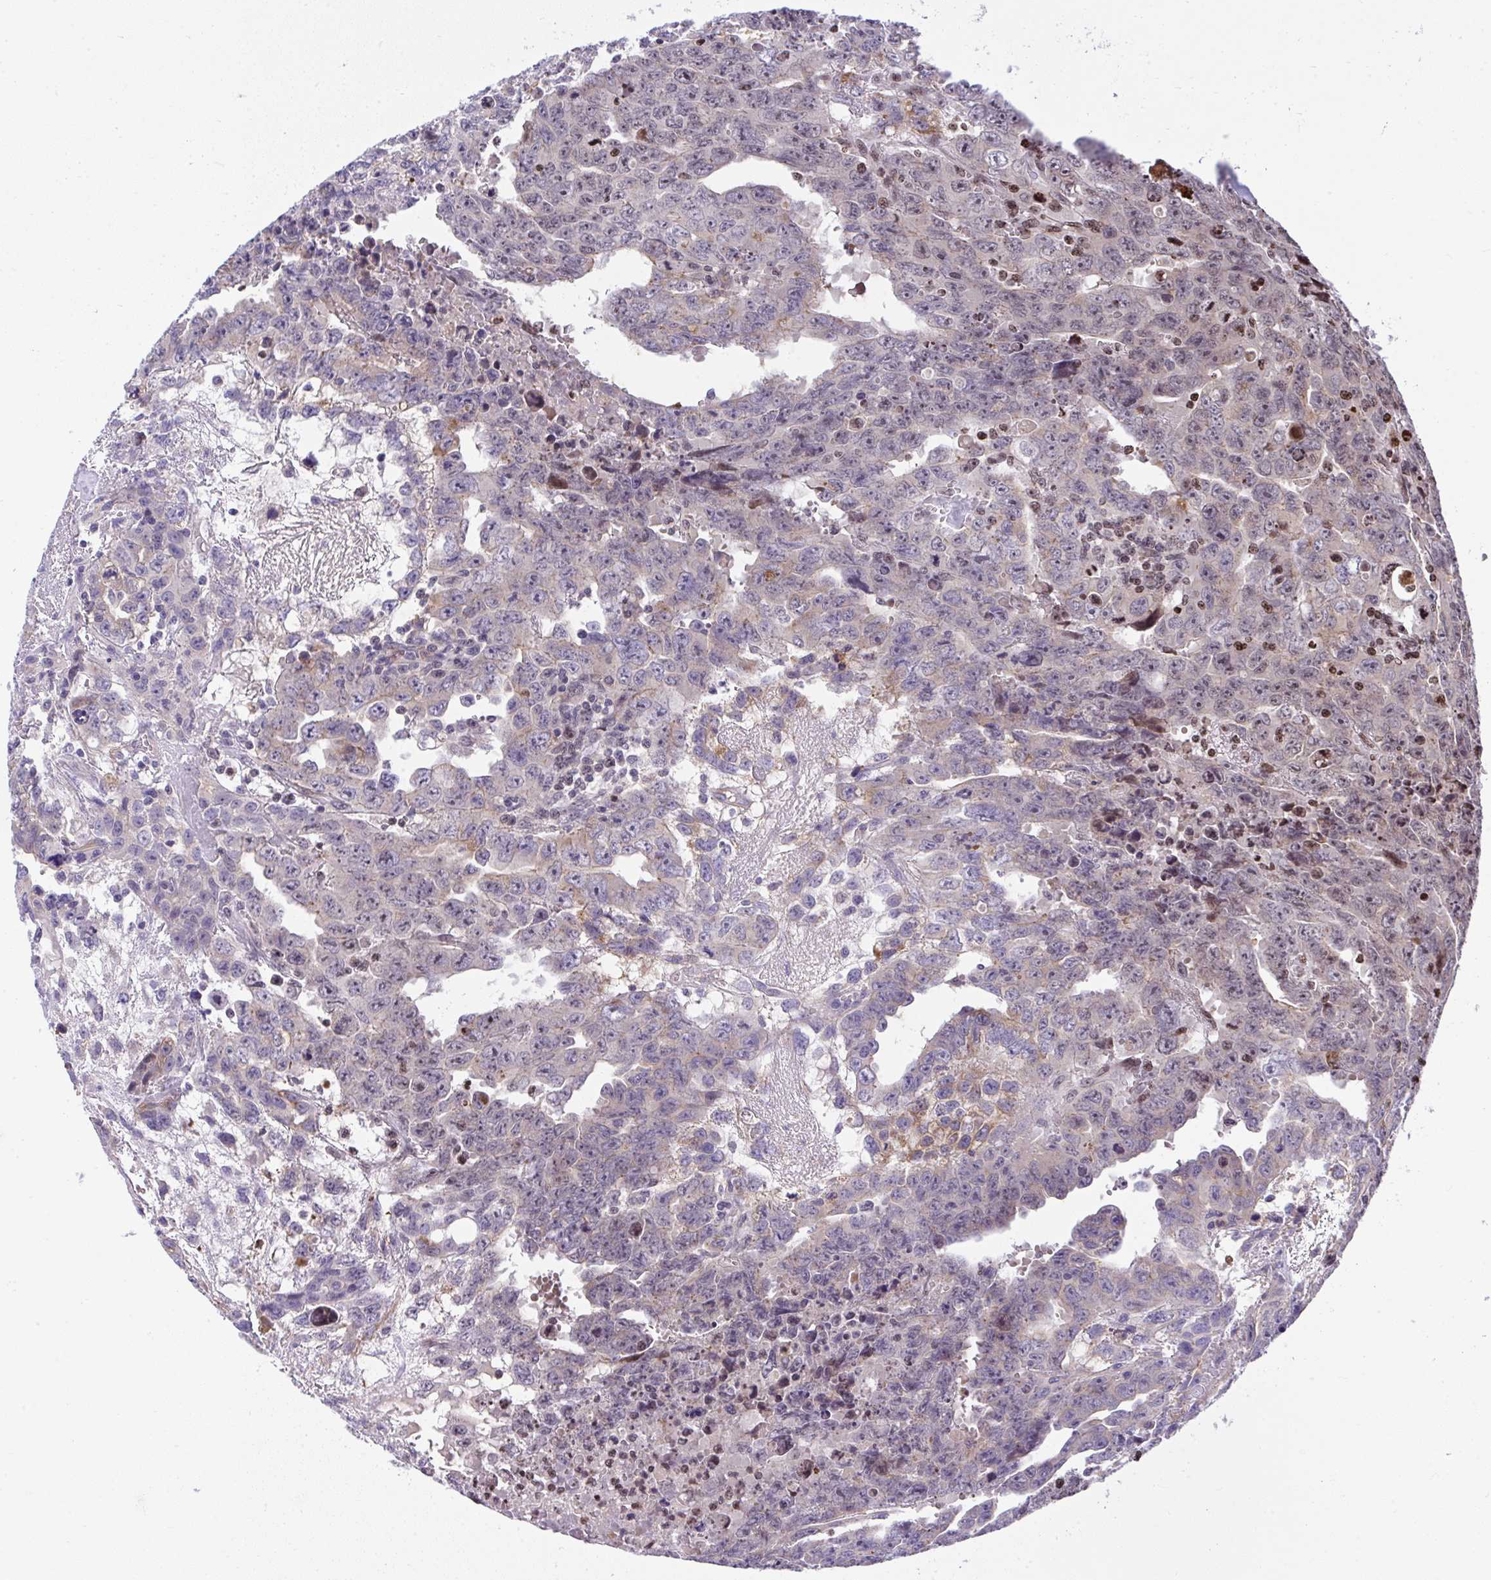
{"staining": {"intensity": "moderate", "quantity": "25%-75%", "location": "cytoplasmic/membranous,nuclear"}, "tissue": "testis cancer", "cell_type": "Tumor cells", "image_type": "cancer", "snomed": [{"axis": "morphology", "description": "Carcinoma, Embryonal, NOS"}, {"axis": "topography", "description": "Testis"}], "caption": "Brown immunohistochemical staining in testis cancer (embryonal carcinoma) demonstrates moderate cytoplasmic/membranous and nuclear positivity in approximately 25%-75% of tumor cells.", "gene": "CHIA", "patient": {"sex": "male", "age": 24}}